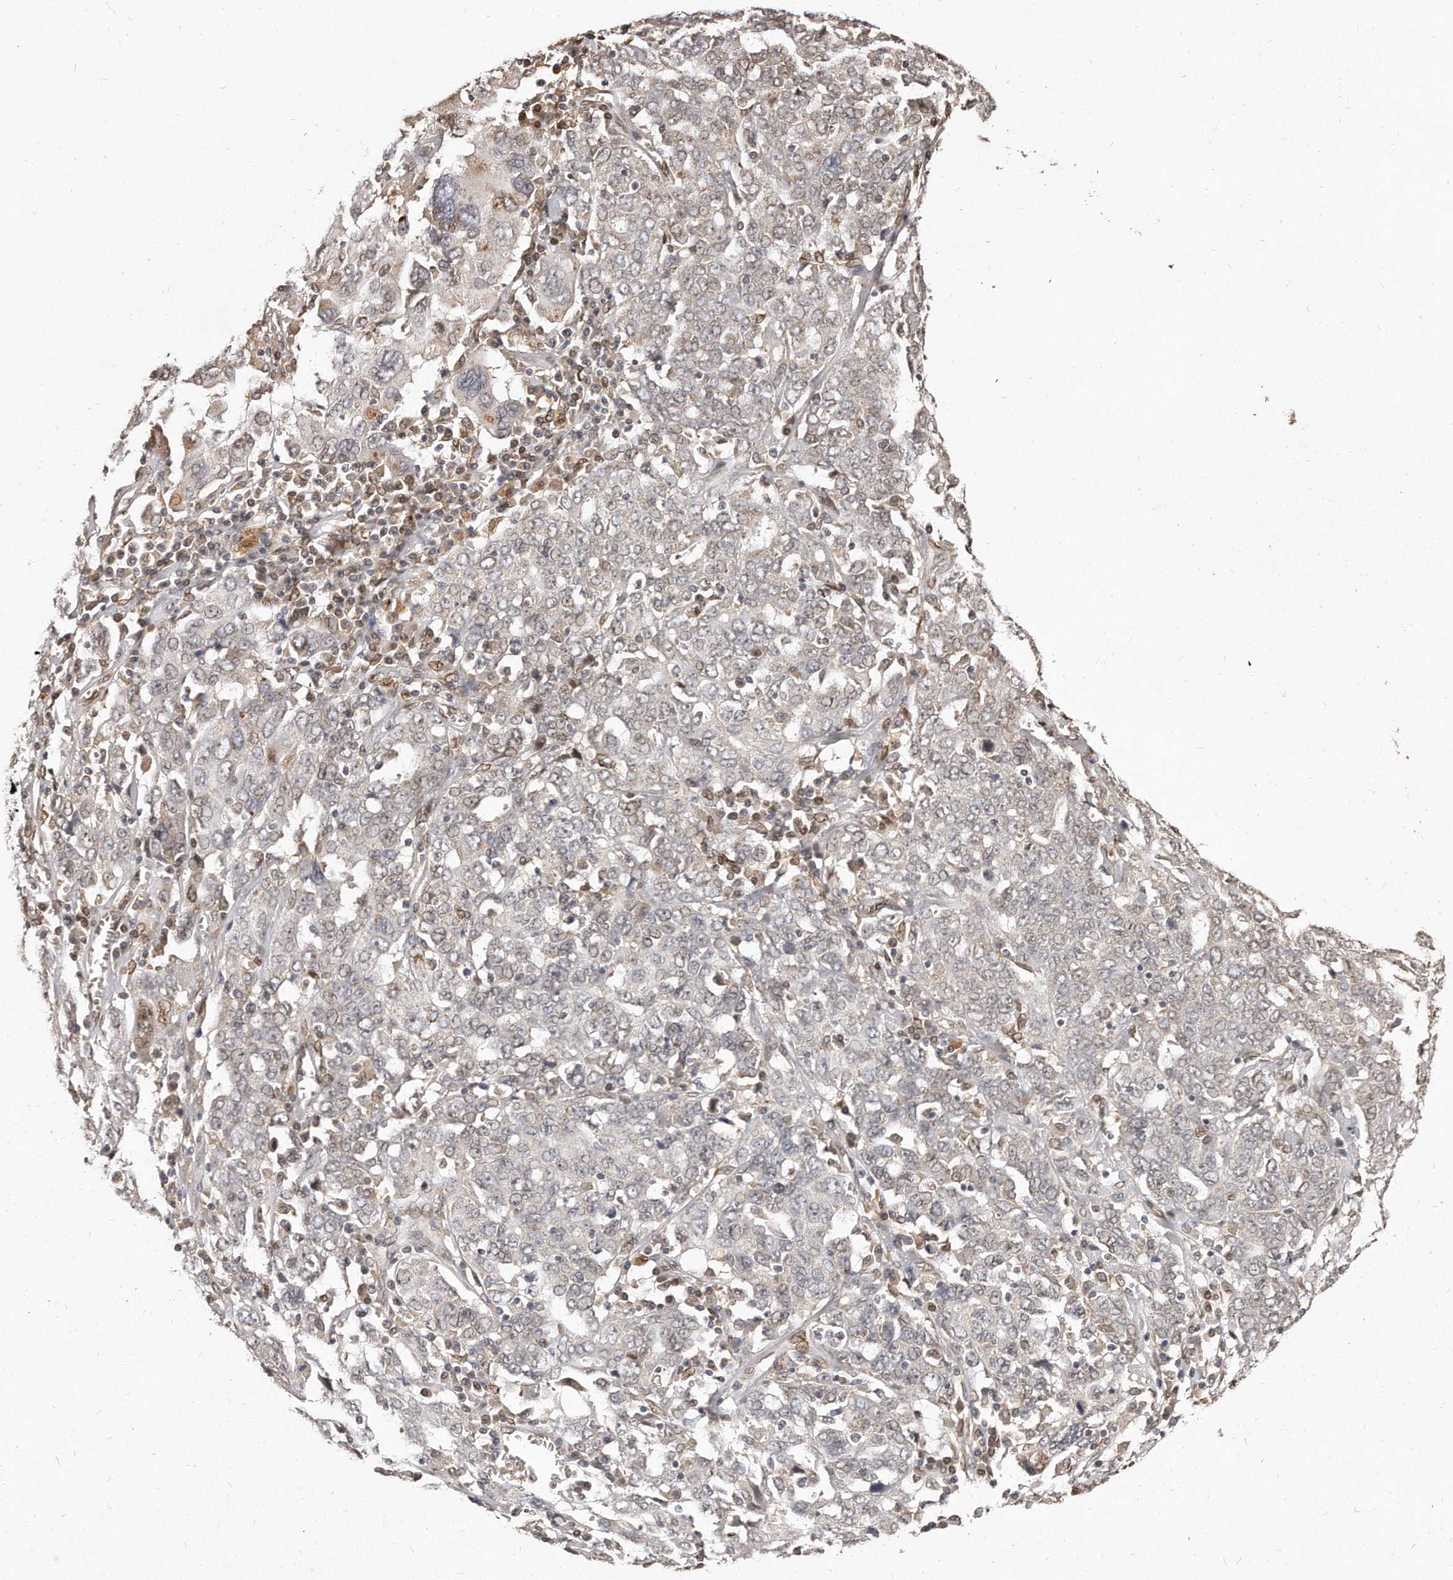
{"staining": {"intensity": "negative", "quantity": "none", "location": "none"}, "tissue": "ovarian cancer", "cell_type": "Tumor cells", "image_type": "cancer", "snomed": [{"axis": "morphology", "description": "Carcinoma, endometroid"}, {"axis": "topography", "description": "Ovary"}], "caption": "Human ovarian cancer stained for a protein using immunohistochemistry reveals no staining in tumor cells.", "gene": "HASPIN", "patient": {"sex": "female", "age": 62}}